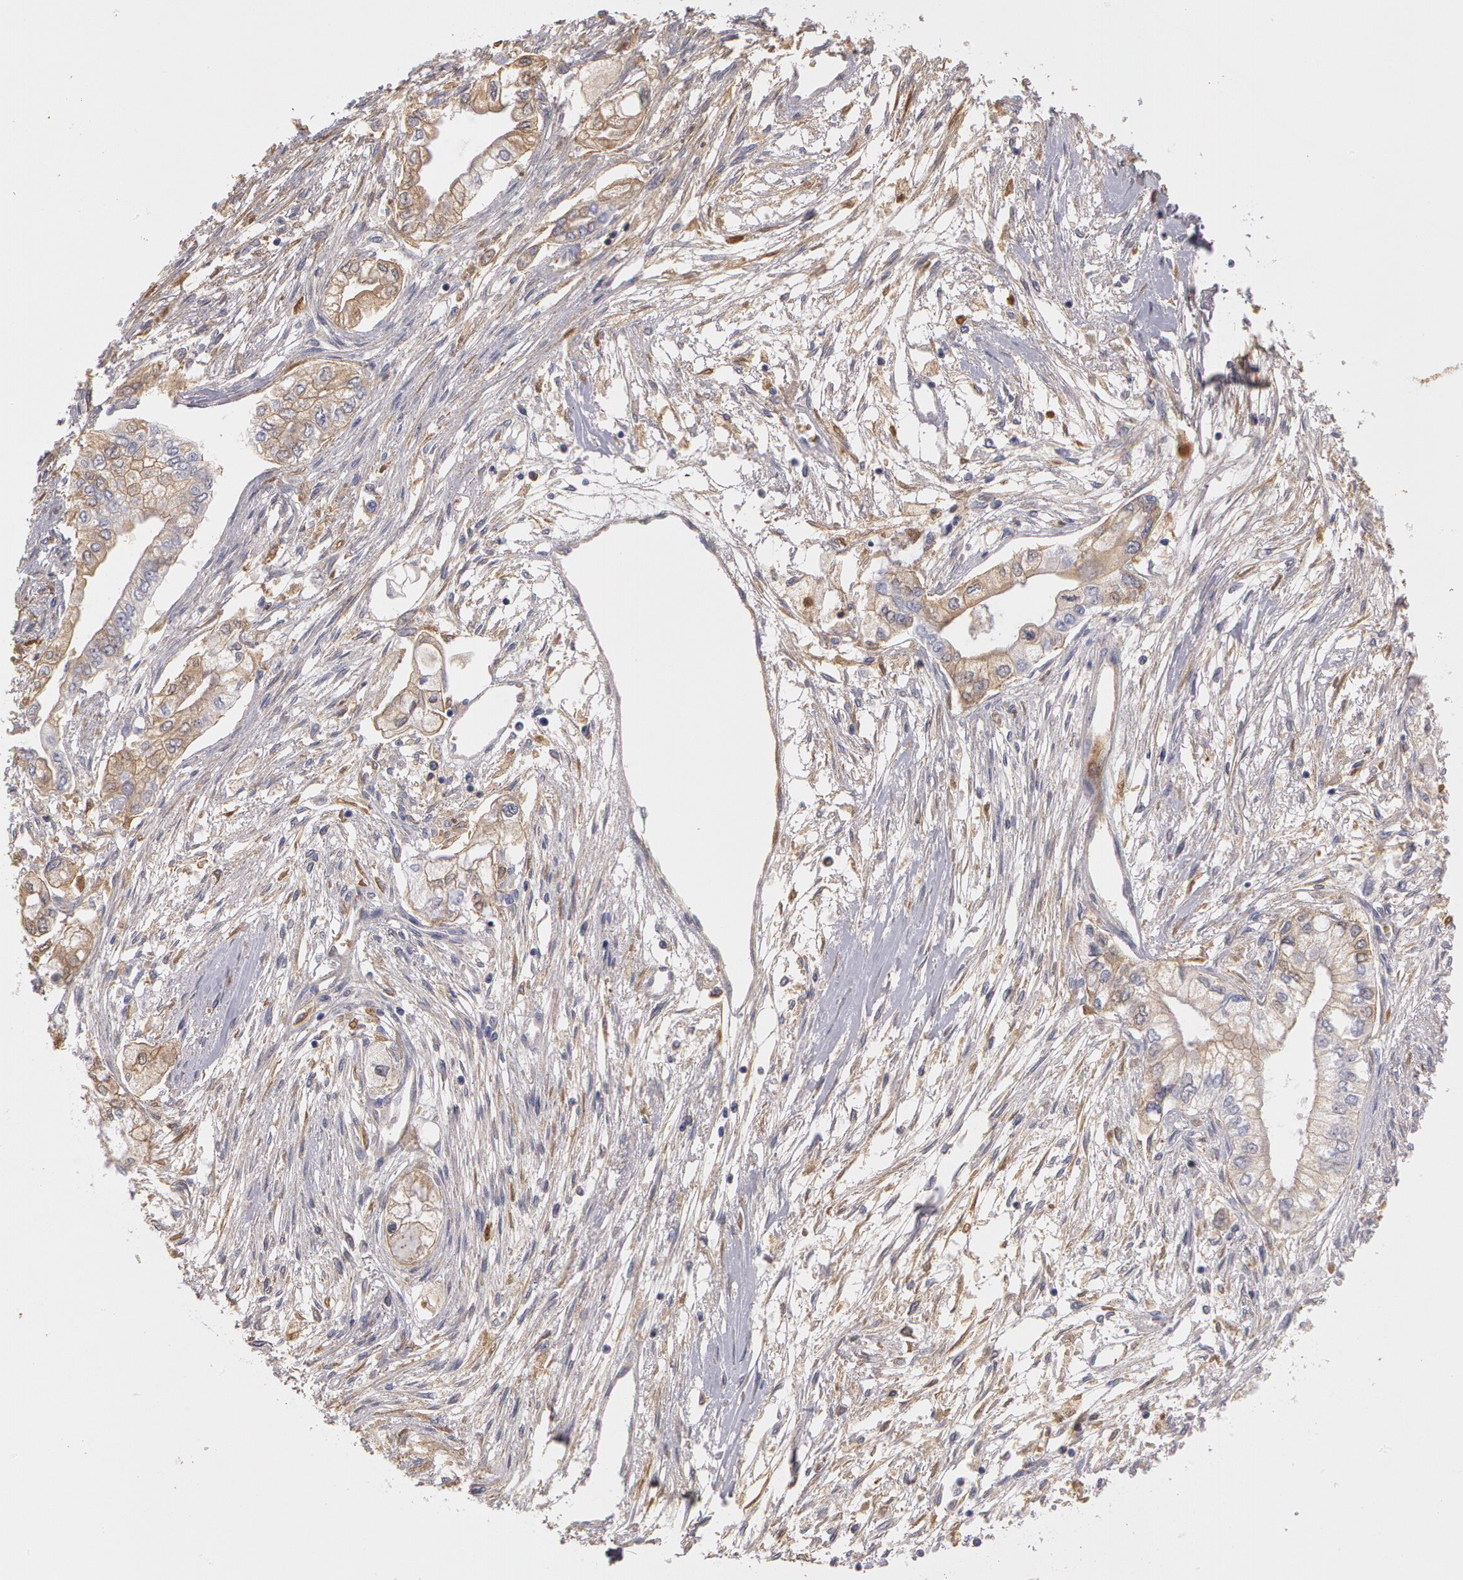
{"staining": {"intensity": "negative", "quantity": "none", "location": "none"}, "tissue": "pancreatic cancer", "cell_type": "Tumor cells", "image_type": "cancer", "snomed": [{"axis": "morphology", "description": "Adenocarcinoma, NOS"}, {"axis": "topography", "description": "Pancreas"}], "caption": "Tumor cells are negative for protein expression in human pancreatic cancer (adenocarcinoma).", "gene": "C1R", "patient": {"sex": "male", "age": 79}}